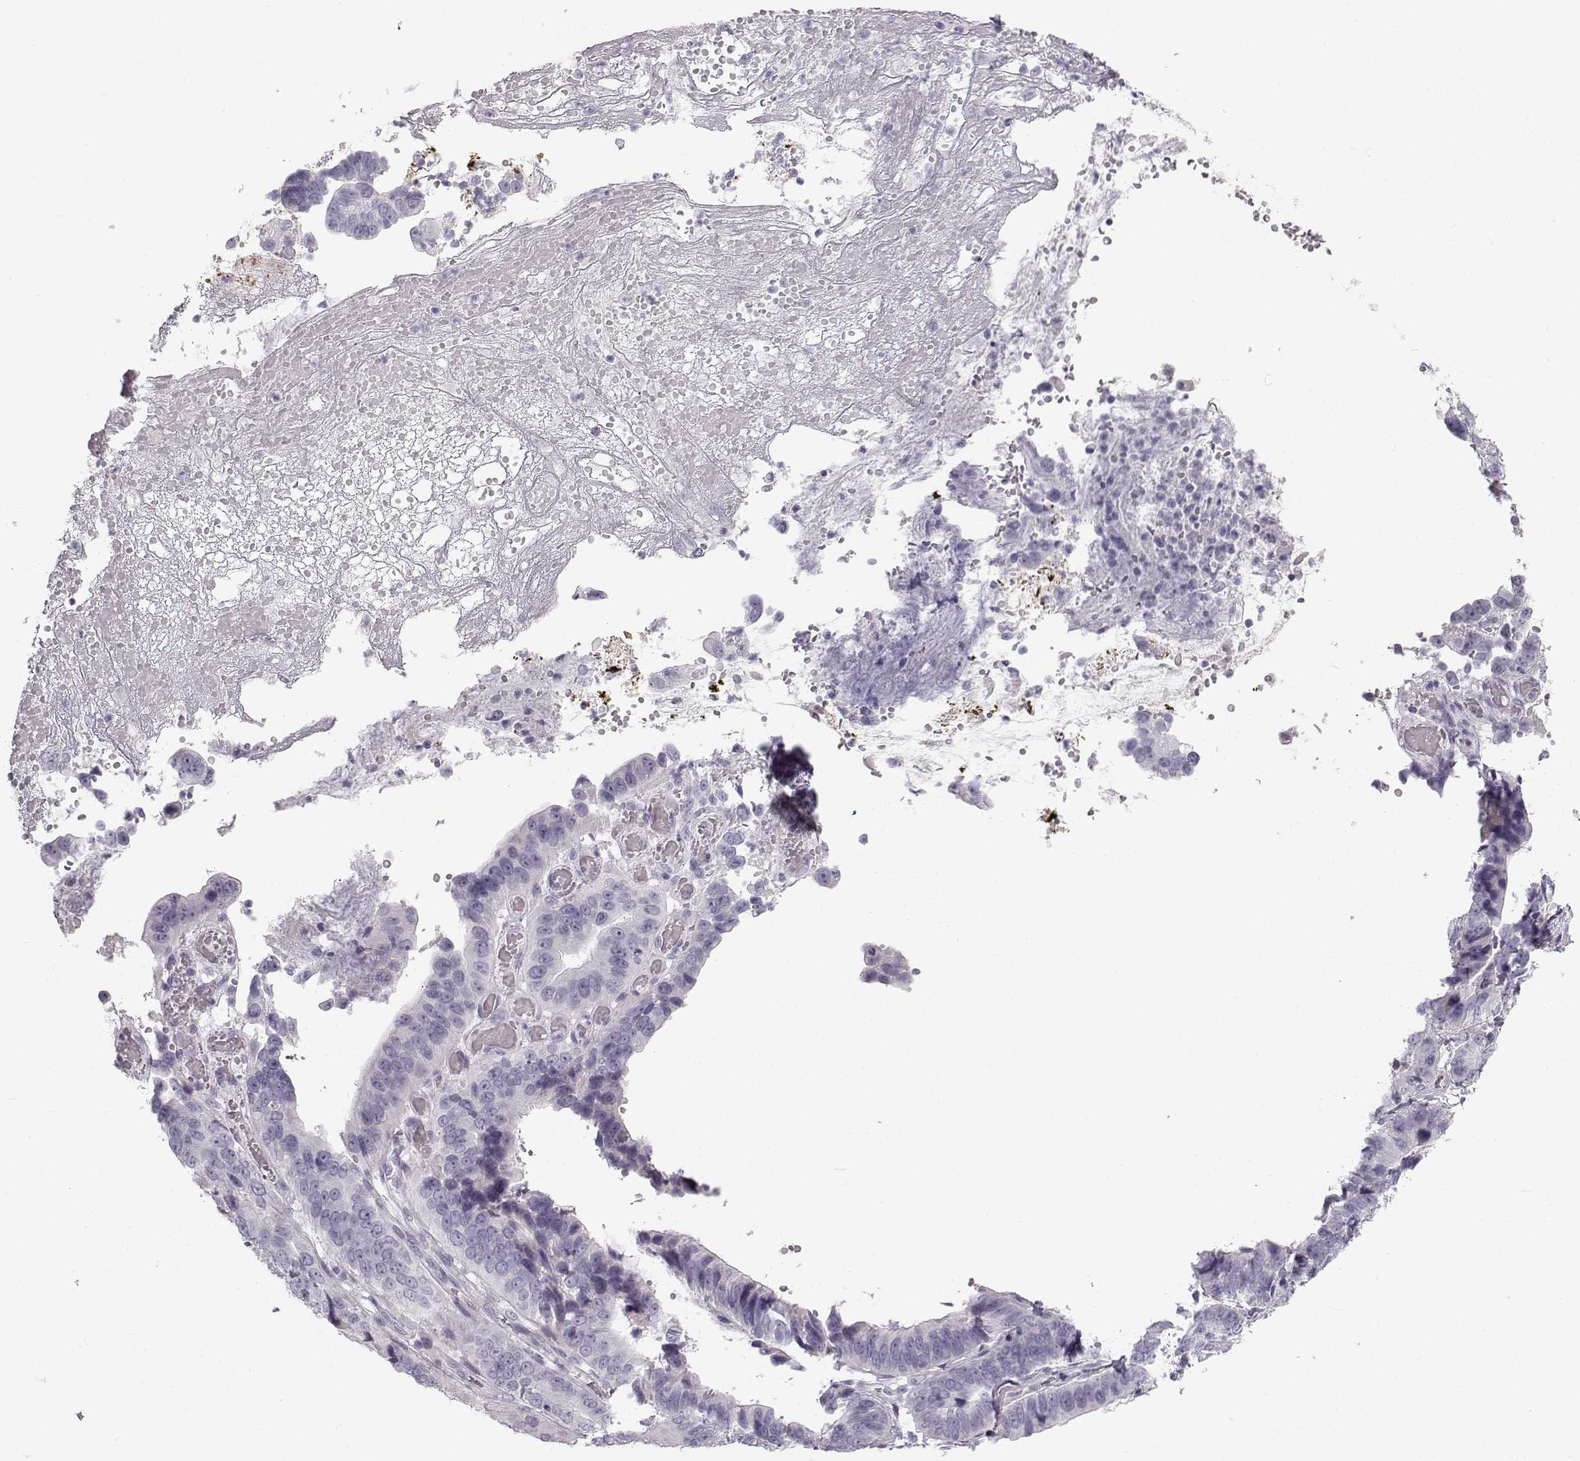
{"staining": {"intensity": "negative", "quantity": "none", "location": "none"}, "tissue": "stomach cancer", "cell_type": "Tumor cells", "image_type": "cancer", "snomed": [{"axis": "morphology", "description": "Adenocarcinoma, NOS"}, {"axis": "topography", "description": "Stomach"}], "caption": "A histopathology image of adenocarcinoma (stomach) stained for a protein demonstrates no brown staining in tumor cells.", "gene": "CASR", "patient": {"sex": "male", "age": 84}}